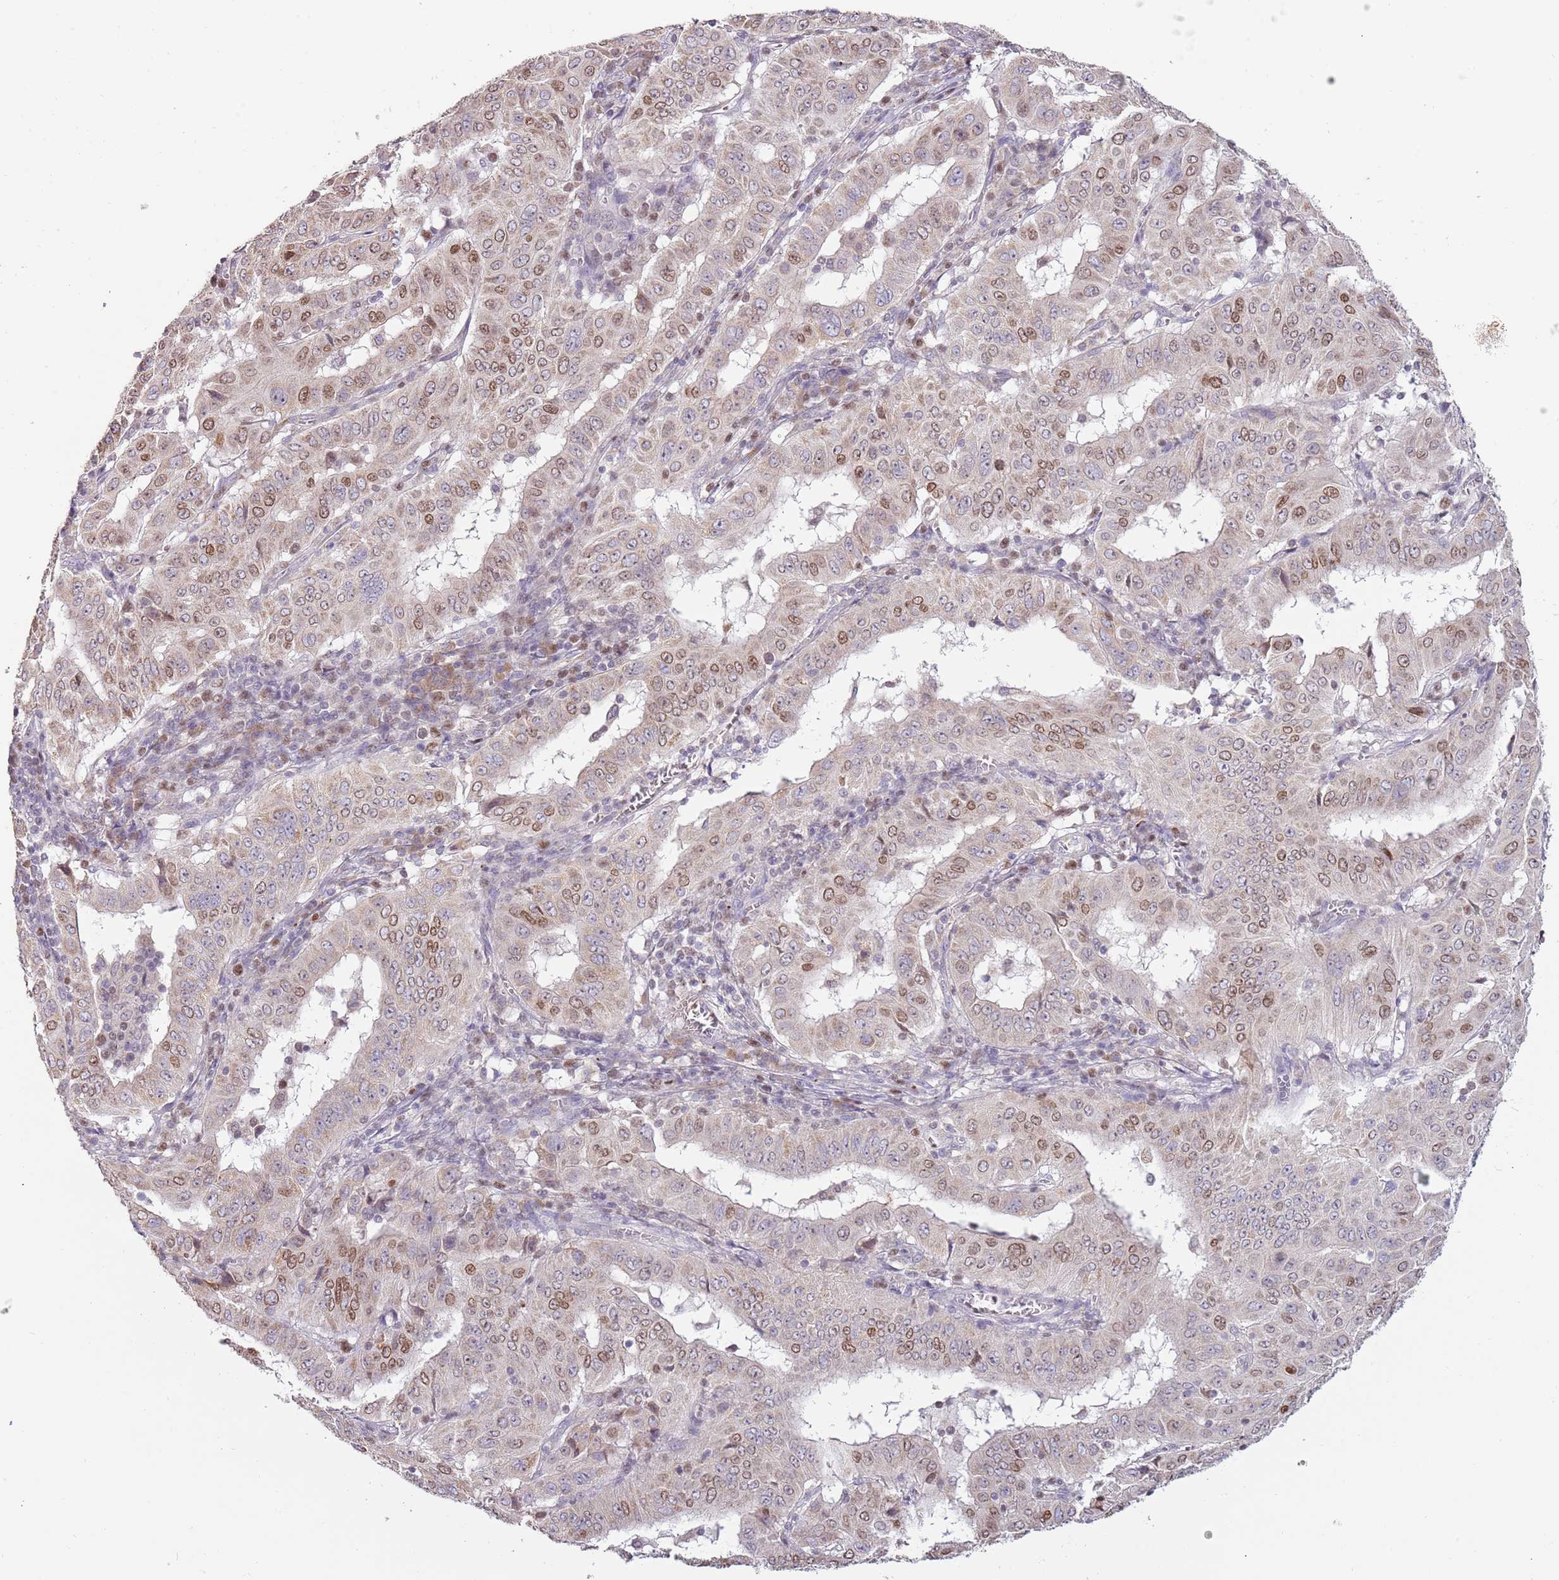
{"staining": {"intensity": "moderate", "quantity": ">75%", "location": "nuclear"}, "tissue": "pancreatic cancer", "cell_type": "Tumor cells", "image_type": "cancer", "snomed": [{"axis": "morphology", "description": "Adenocarcinoma, NOS"}, {"axis": "topography", "description": "Pancreas"}], "caption": "Pancreatic adenocarcinoma tissue displays moderate nuclear positivity in about >75% of tumor cells, visualized by immunohistochemistry.", "gene": "SYS1", "patient": {"sex": "male", "age": 63}}